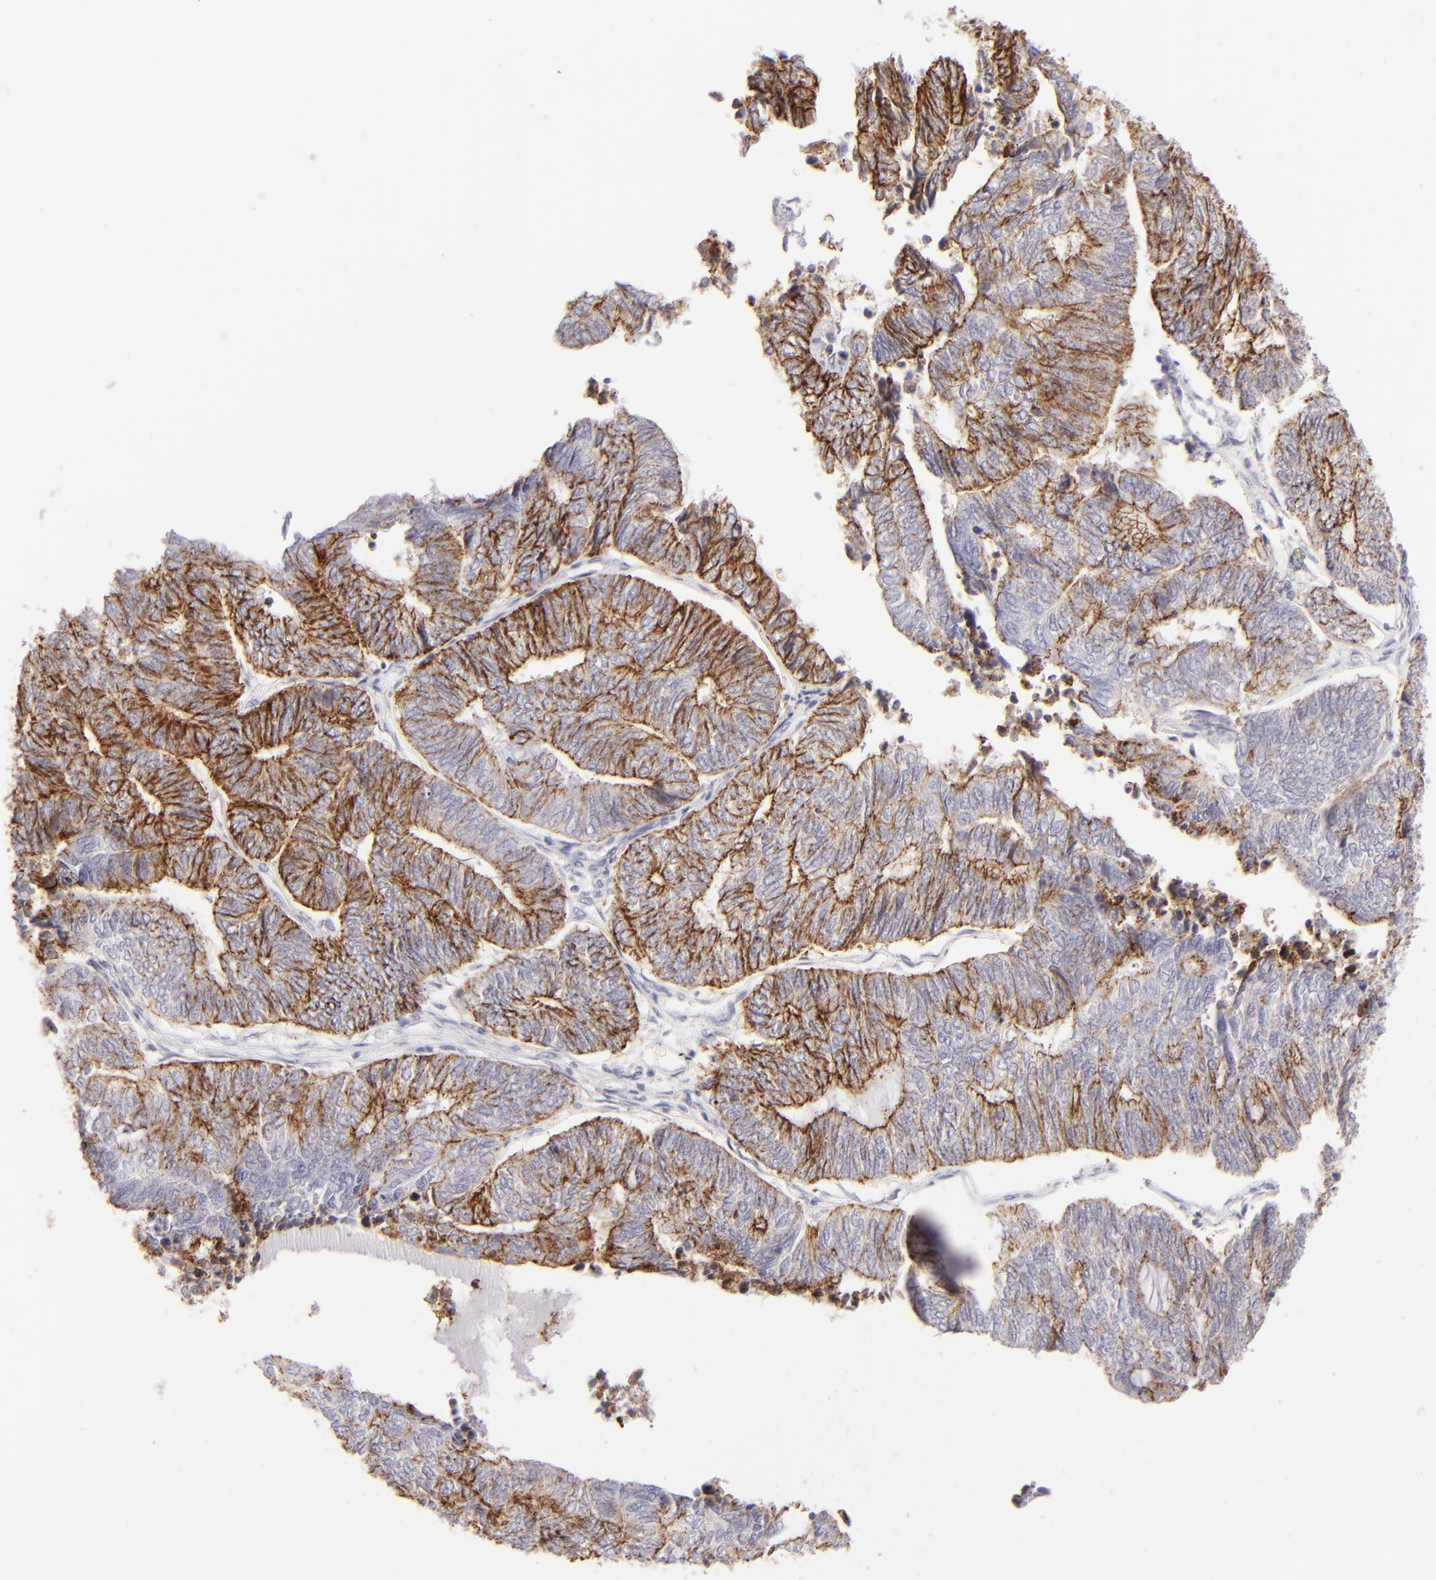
{"staining": {"intensity": "moderate", "quantity": ">75%", "location": "cytoplasmic/membranous"}, "tissue": "endometrial cancer", "cell_type": "Tumor cells", "image_type": "cancer", "snomed": [{"axis": "morphology", "description": "Adenocarcinoma, NOS"}, {"axis": "topography", "description": "Uterus"}, {"axis": "topography", "description": "Endometrium"}], "caption": "Immunohistochemistry (IHC) image of neoplastic tissue: human endometrial cancer (adenocarcinoma) stained using immunohistochemistry exhibits medium levels of moderate protein expression localized specifically in the cytoplasmic/membranous of tumor cells, appearing as a cytoplasmic/membranous brown color.", "gene": "CLDN4", "patient": {"sex": "female", "age": 70}}